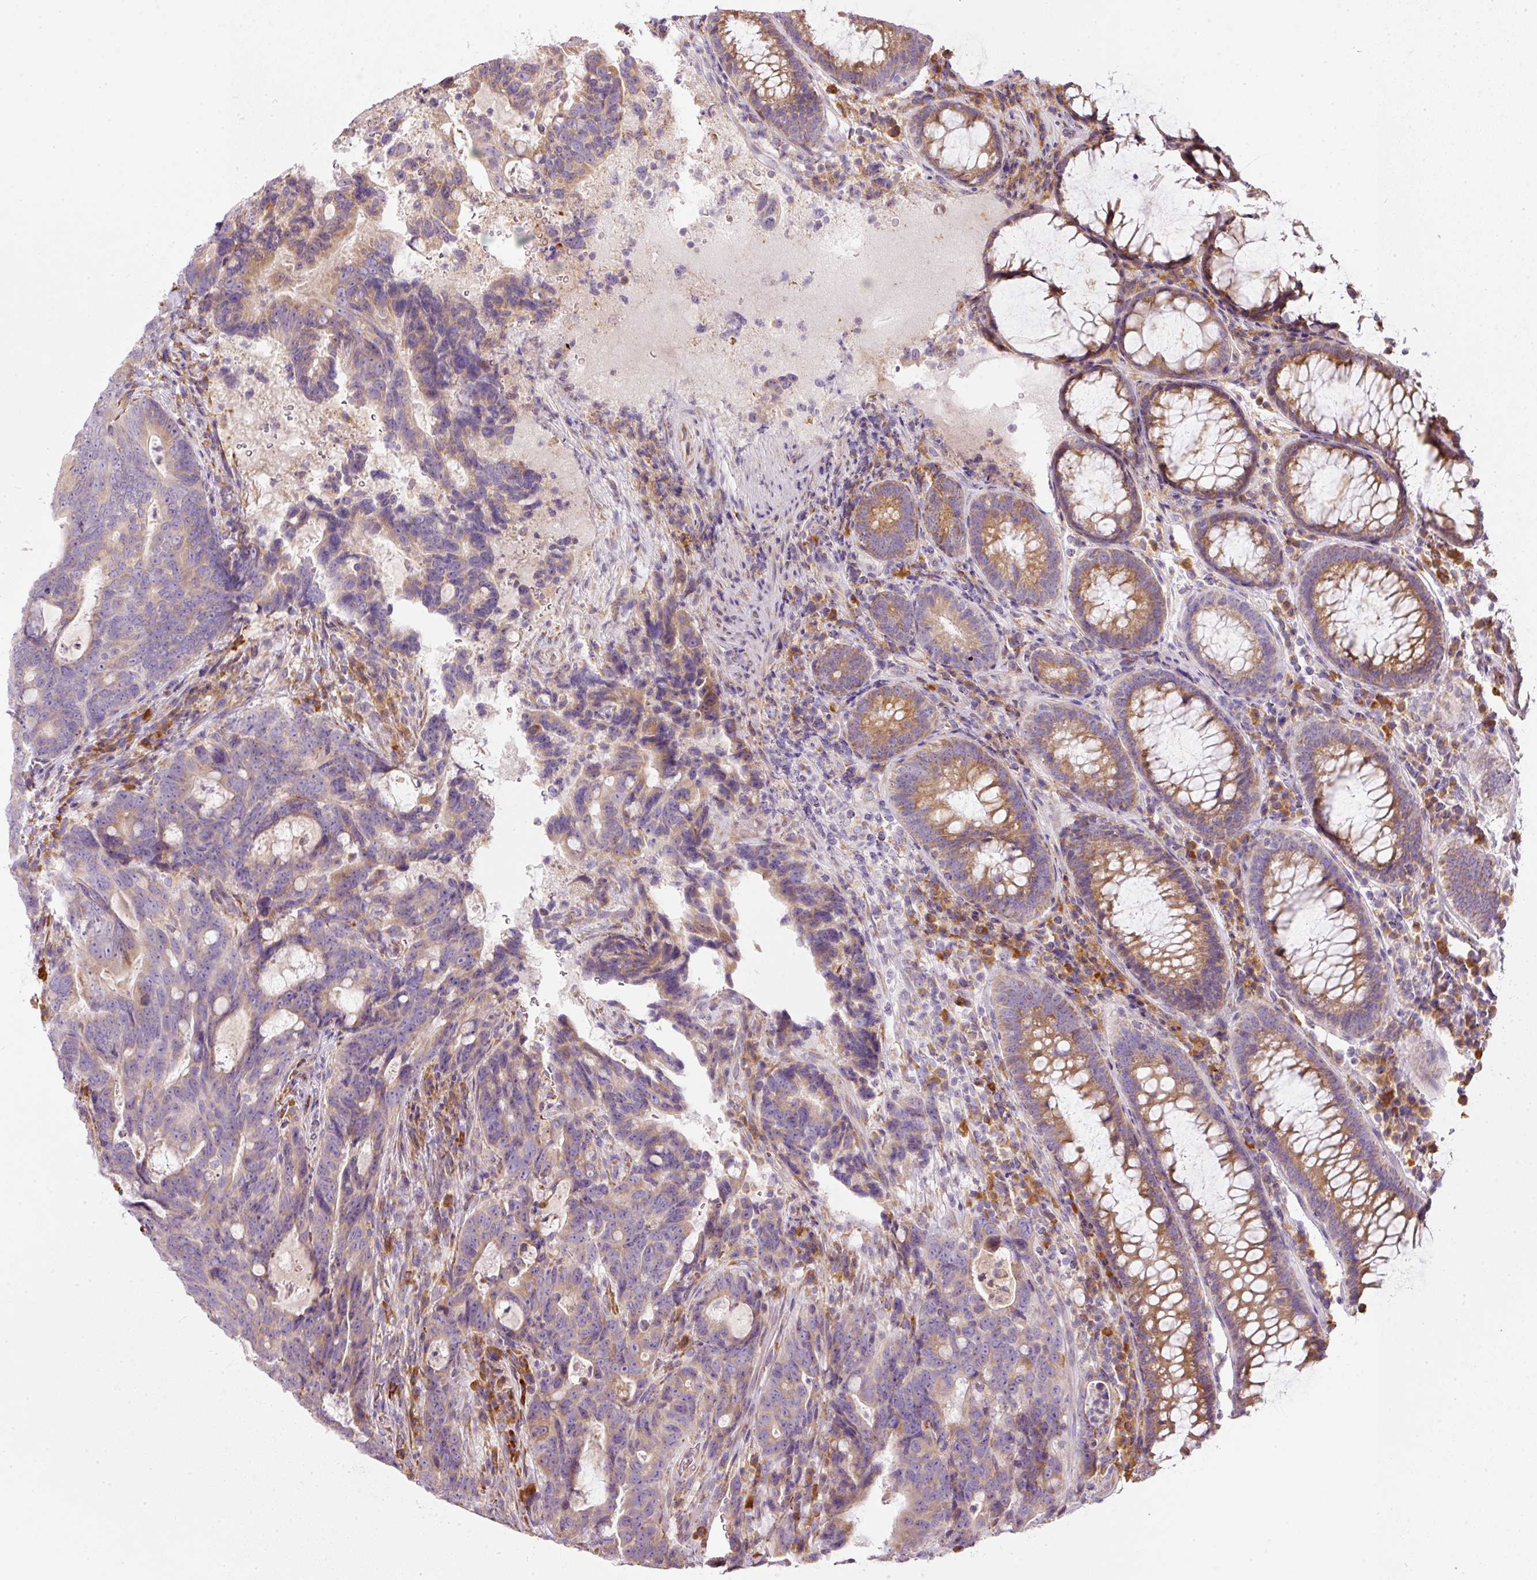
{"staining": {"intensity": "weak", "quantity": "25%-75%", "location": "cytoplasmic/membranous"}, "tissue": "colorectal cancer", "cell_type": "Tumor cells", "image_type": "cancer", "snomed": [{"axis": "morphology", "description": "Adenocarcinoma, NOS"}, {"axis": "topography", "description": "Colon"}], "caption": "A brown stain labels weak cytoplasmic/membranous expression of a protein in human colorectal cancer (adenocarcinoma) tumor cells.", "gene": "MORN4", "patient": {"sex": "female", "age": 82}}